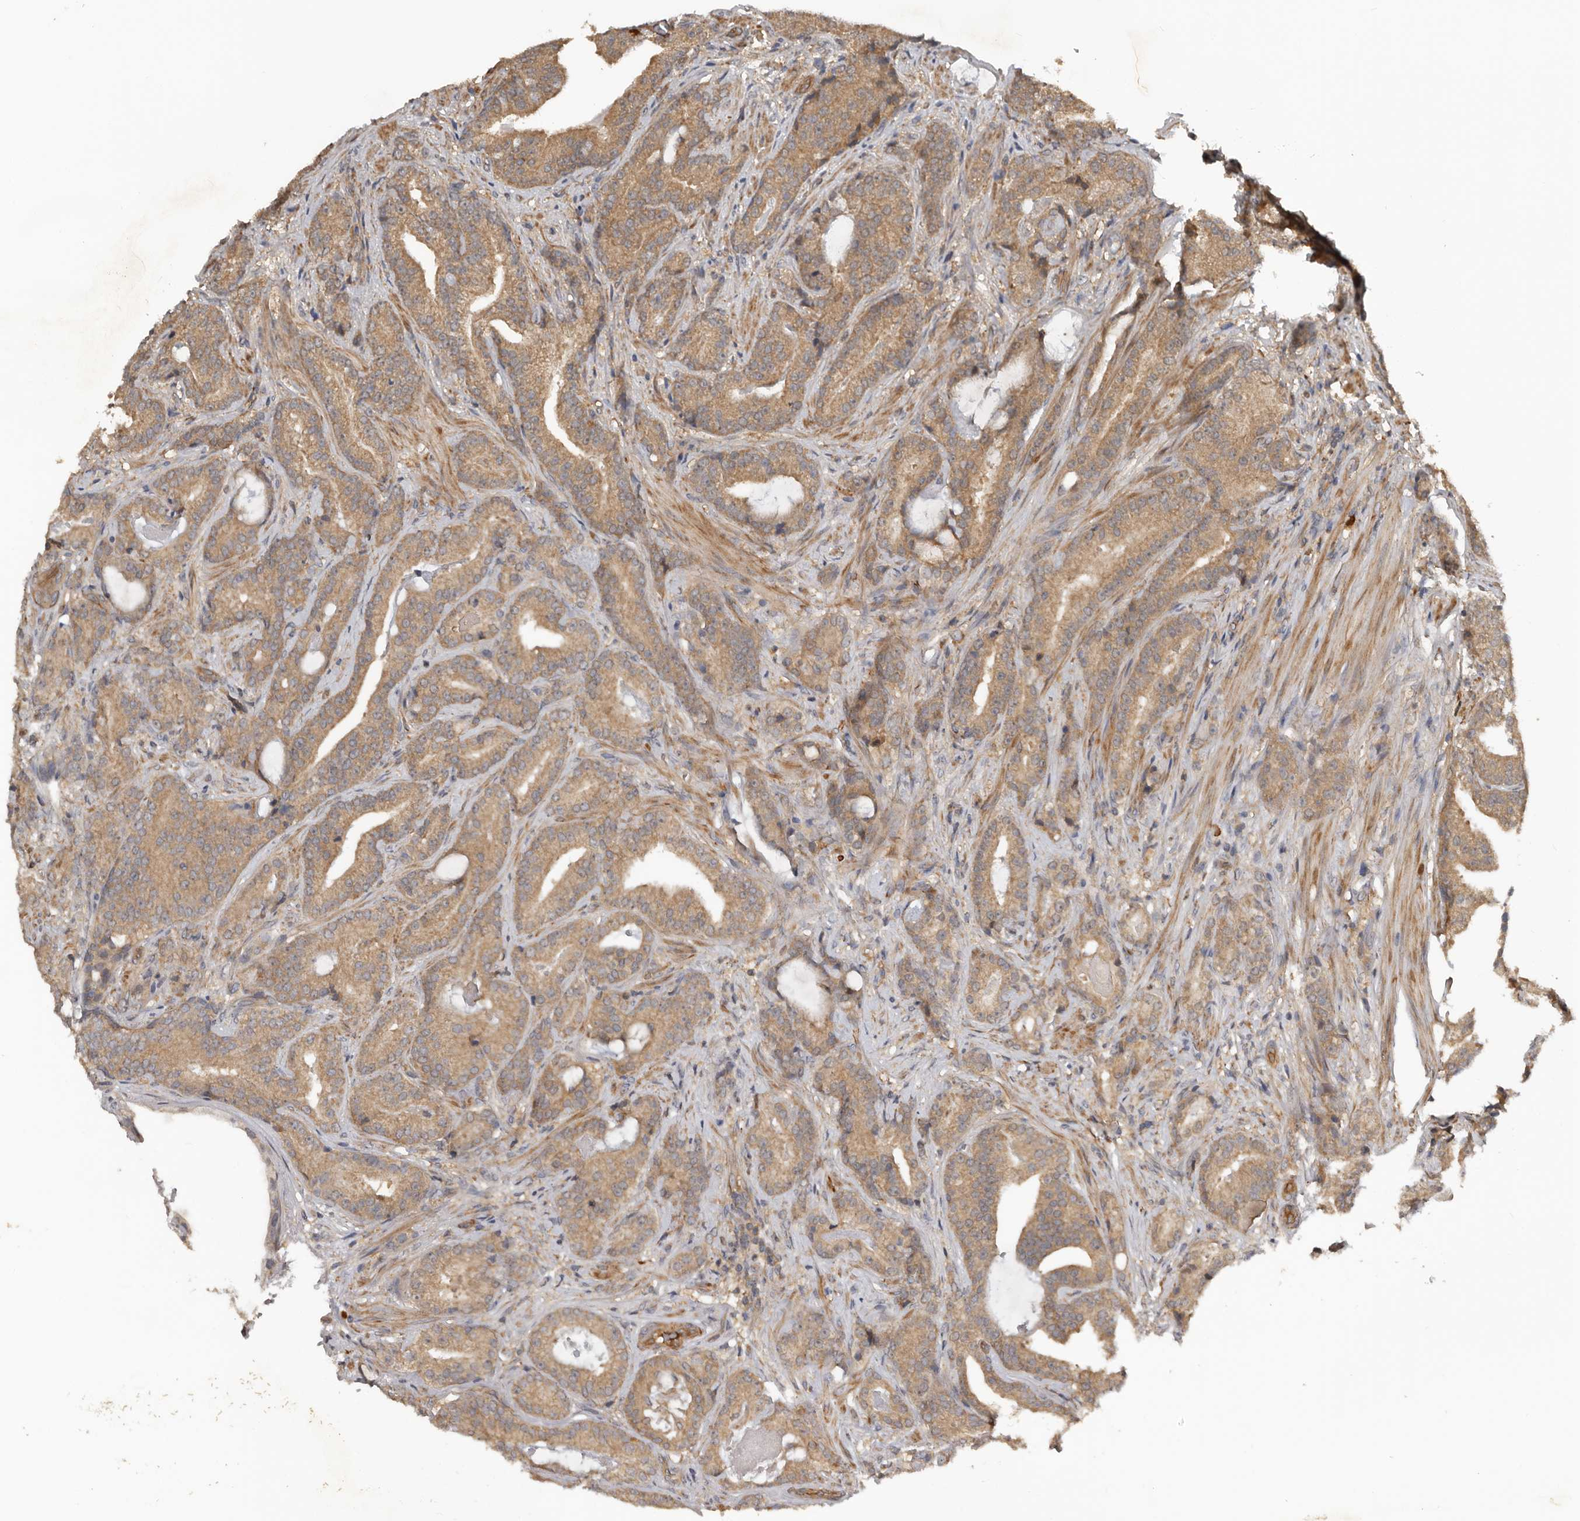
{"staining": {"intensity": "moderate", "quantity": ">75%", "location": "cytoplasmic/membranous"}, "tissue": "prostate cancer", "cell_type": "Tumor cells", "image_type": "cancer", "snomed": [{"axis": "morphology", "description": "Adenocarcinoma, Low grade"}, {"axis": "topography", "description": "Prostate"}], "caption": "Immunohistochemical staining of prostate adenocarcinoma (low-grade) shows moderate cytoplasmic/membranous protein expression in approximately >75% of tumor cells. The protein is stained brown, and the nuclei are stained in blue (DAB IHC with brightfield microscopy, high magnification).", "gene": "DNAJB4", "patient": {"sex": "male", "age": 67}}